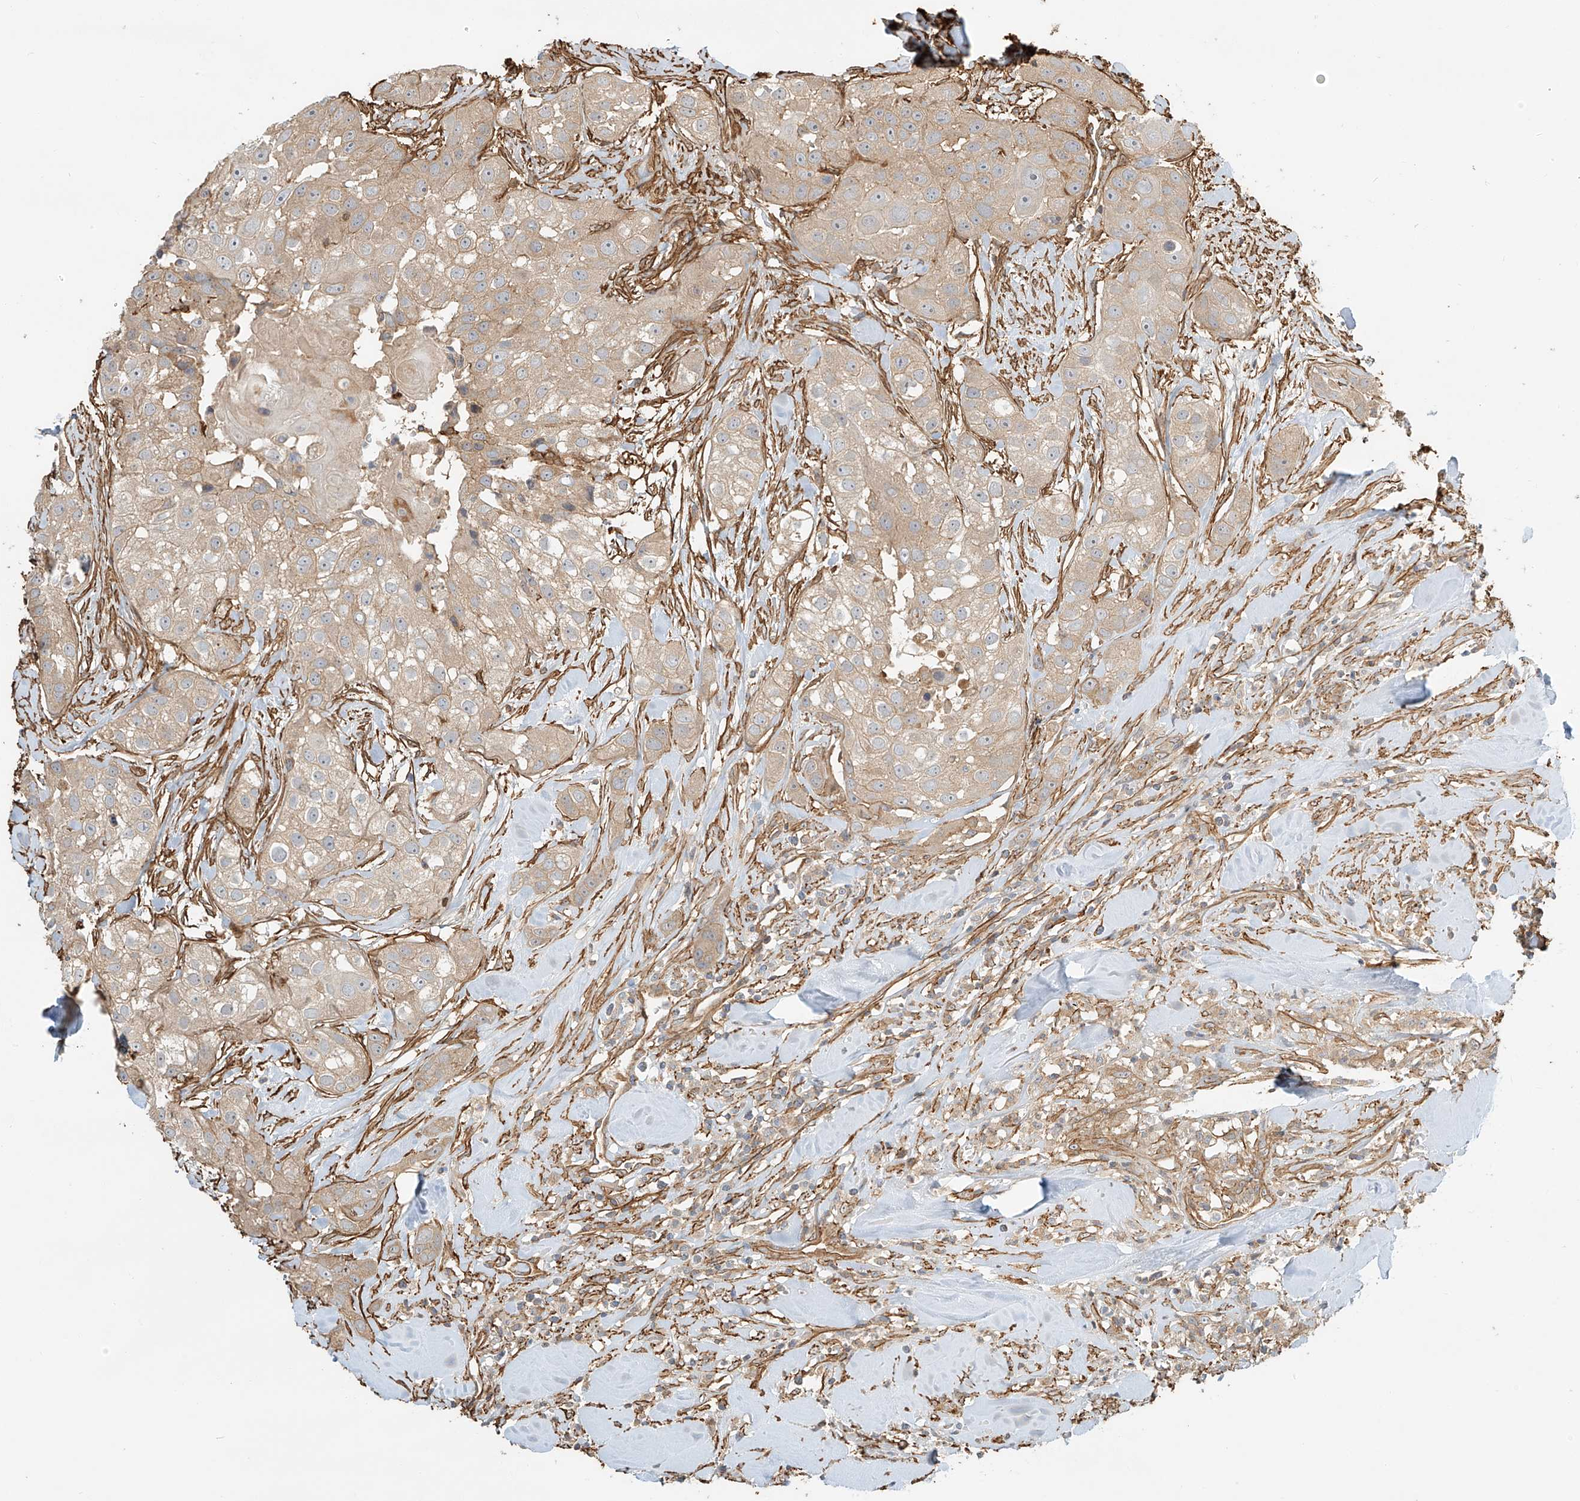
{"staining": {"intensity": "weak", "quantity": ">75%", "location": "cytoplasmic/membranous"}, "tissue": "head and neck cancer", "cell_type": "Tumor cells", "image_type": "cancer", "snomed": [{"axis": "morphology", "description": "Normal tissue, NOS"}, {"axis": "morphology", "description": "Squamous cell carcinoma, NOS"}, {"axis": "topography", "description": "Skeletal muscle"}, {"axis": "topography", "description": "Head-Neck"}], "caption": "The photomicrograph demonstrates staining of head and neck squamous cell carcinoma, revealing weak cytoplasmic/membranous protein staining (brown color) within tumor cells.", "gene": "CSMD3", "patient": {"sex": "male", "age": 51}}